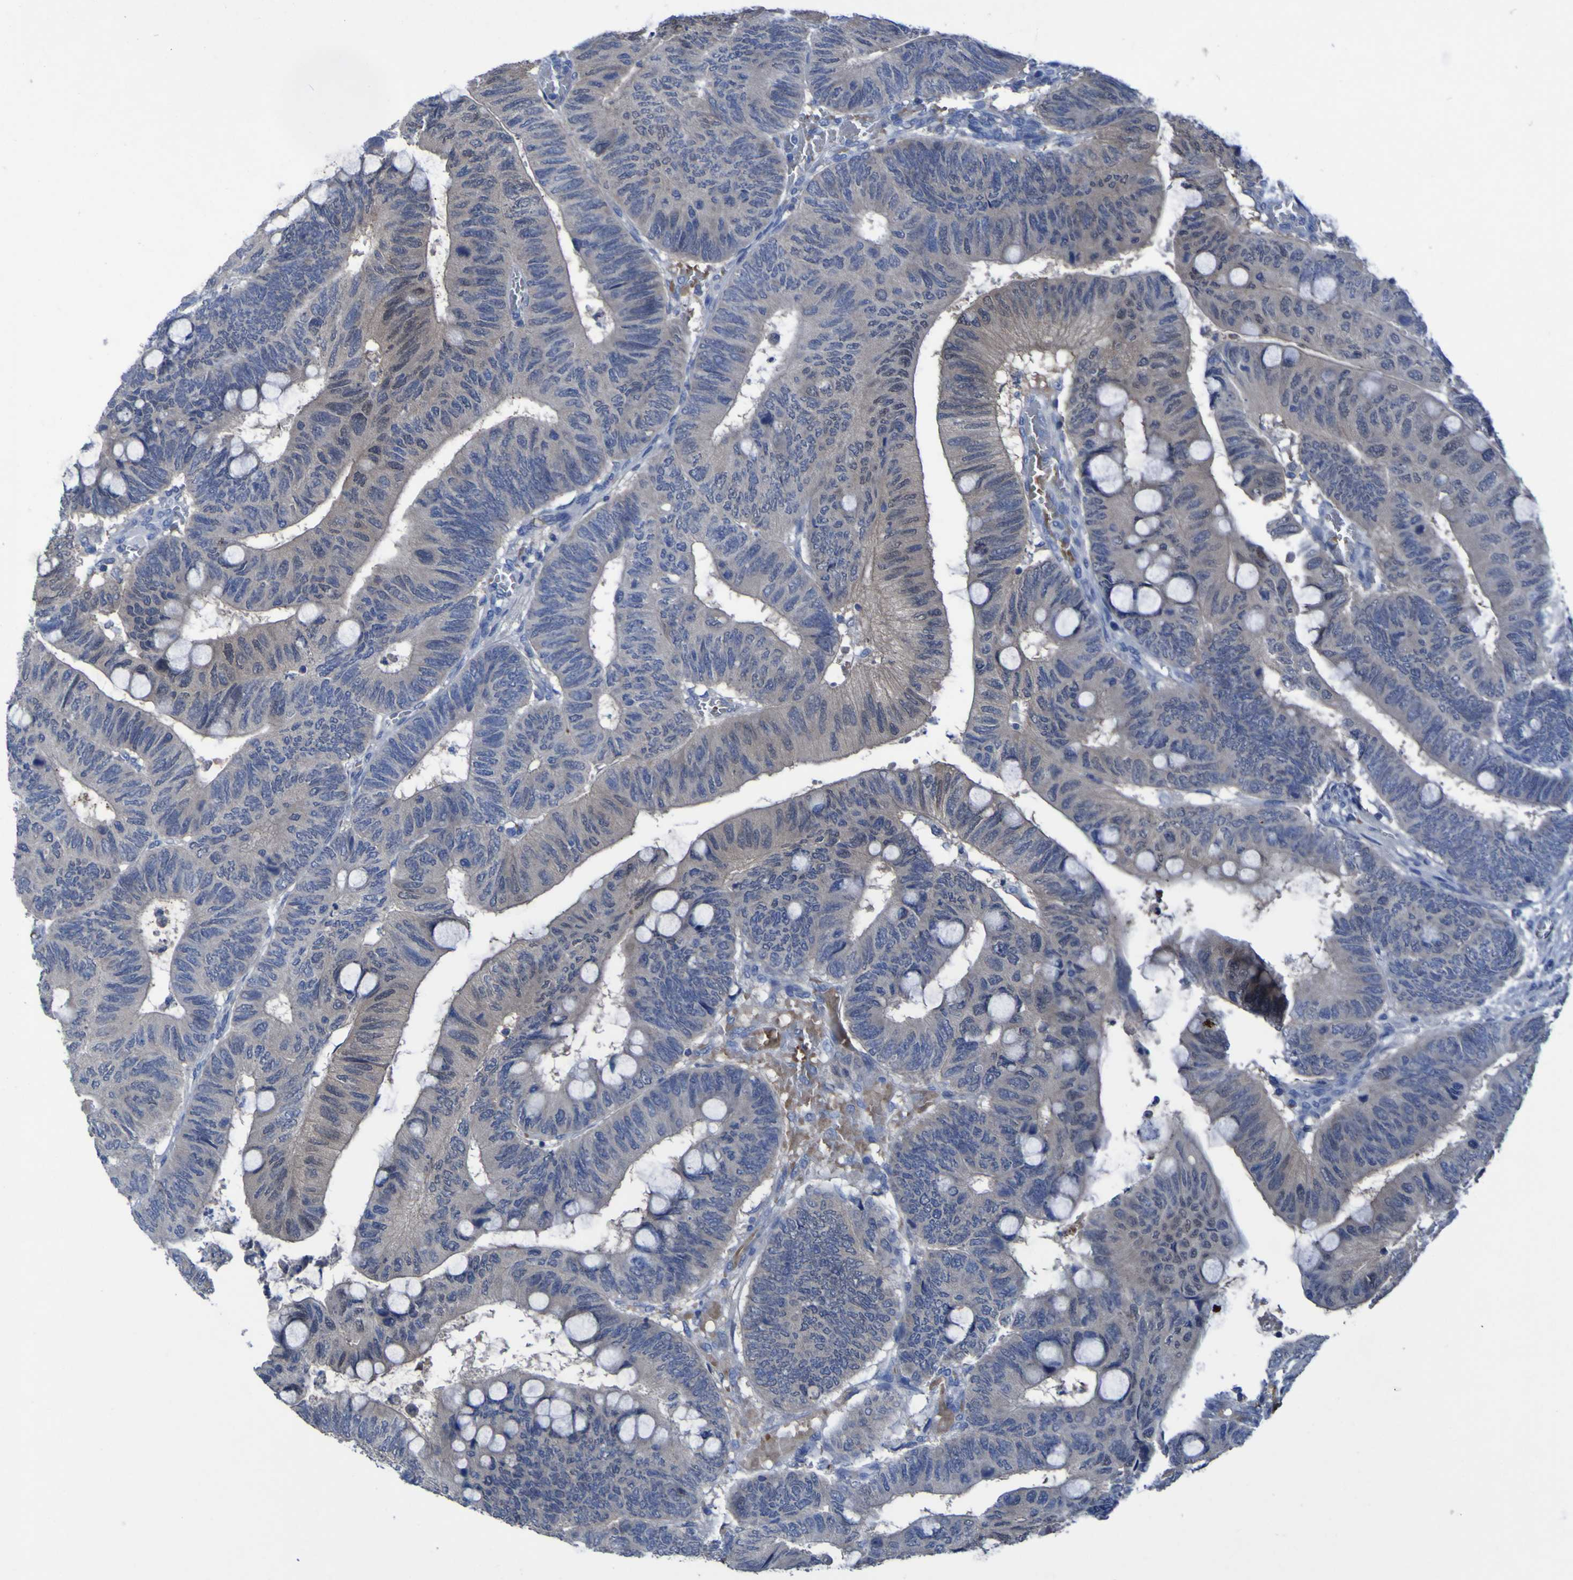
{"staining": {"intensity": "negative", "quantity": "none", "location": "none"}, "tissue": "colorectal cancer", "cell_type": "Tumor cells", "image_type": "cancer", "snomed": [{"axis": "morphology", "description": "Normal tissue, NOS"}, {"axis": "morphology", "description": "Adenocarcinoma, NOS"}, {"axis": "topography", "description": "Rectum"}, {"axis": "topography", "description": "Peripheral nerve tissue"}], "caption": "Adenocarcinoma (colorectal) was stained to show a protein in brown. There is no significant expression in tumor cells. (Stains: DAB IHC with hematoxylin counter stain, Microscopy: brightfield microscopy at high magnification).", "gene": "SGK2", "patient": {"sex": "male", "age": 92}}